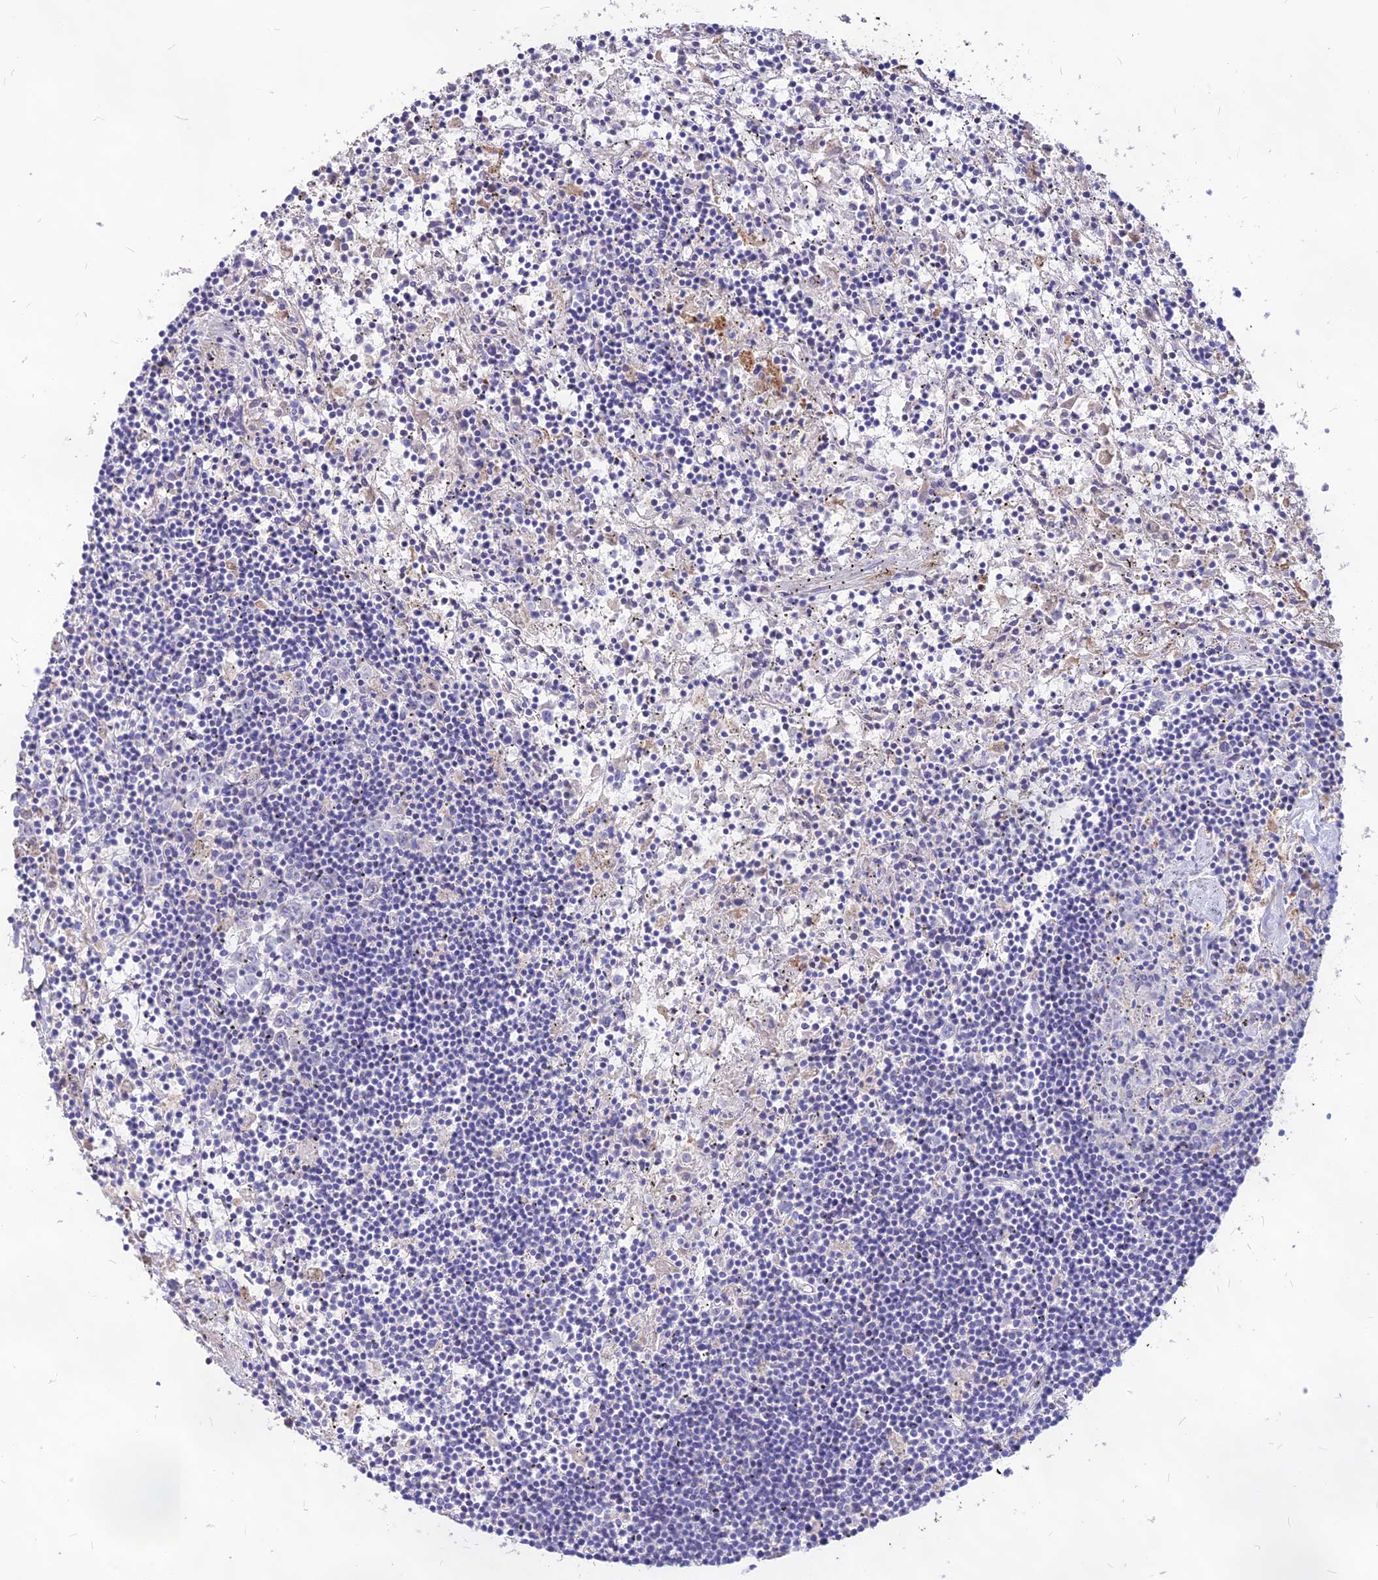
{"staining": {"intensity": "negative", "quantity": "none", "location": "none"}, "tissue": "lymphoma", "cell_type": "Tumor cells", "image_type": "cancer", "snomed": [{"axis": "morphology", "description": "Malignant lymphoma, non-Hodgkin's type, Low grade"}, {"axis": "topography", "description": "Spleen"}], "caption": "Malignant lymphoma, non-Hodgkin's type (low-grade) stained for a protein using IHC exhibits no staining tumor cells.", "gene": "RIMOC1", "patient": {"sex": "male", "age": 76}}